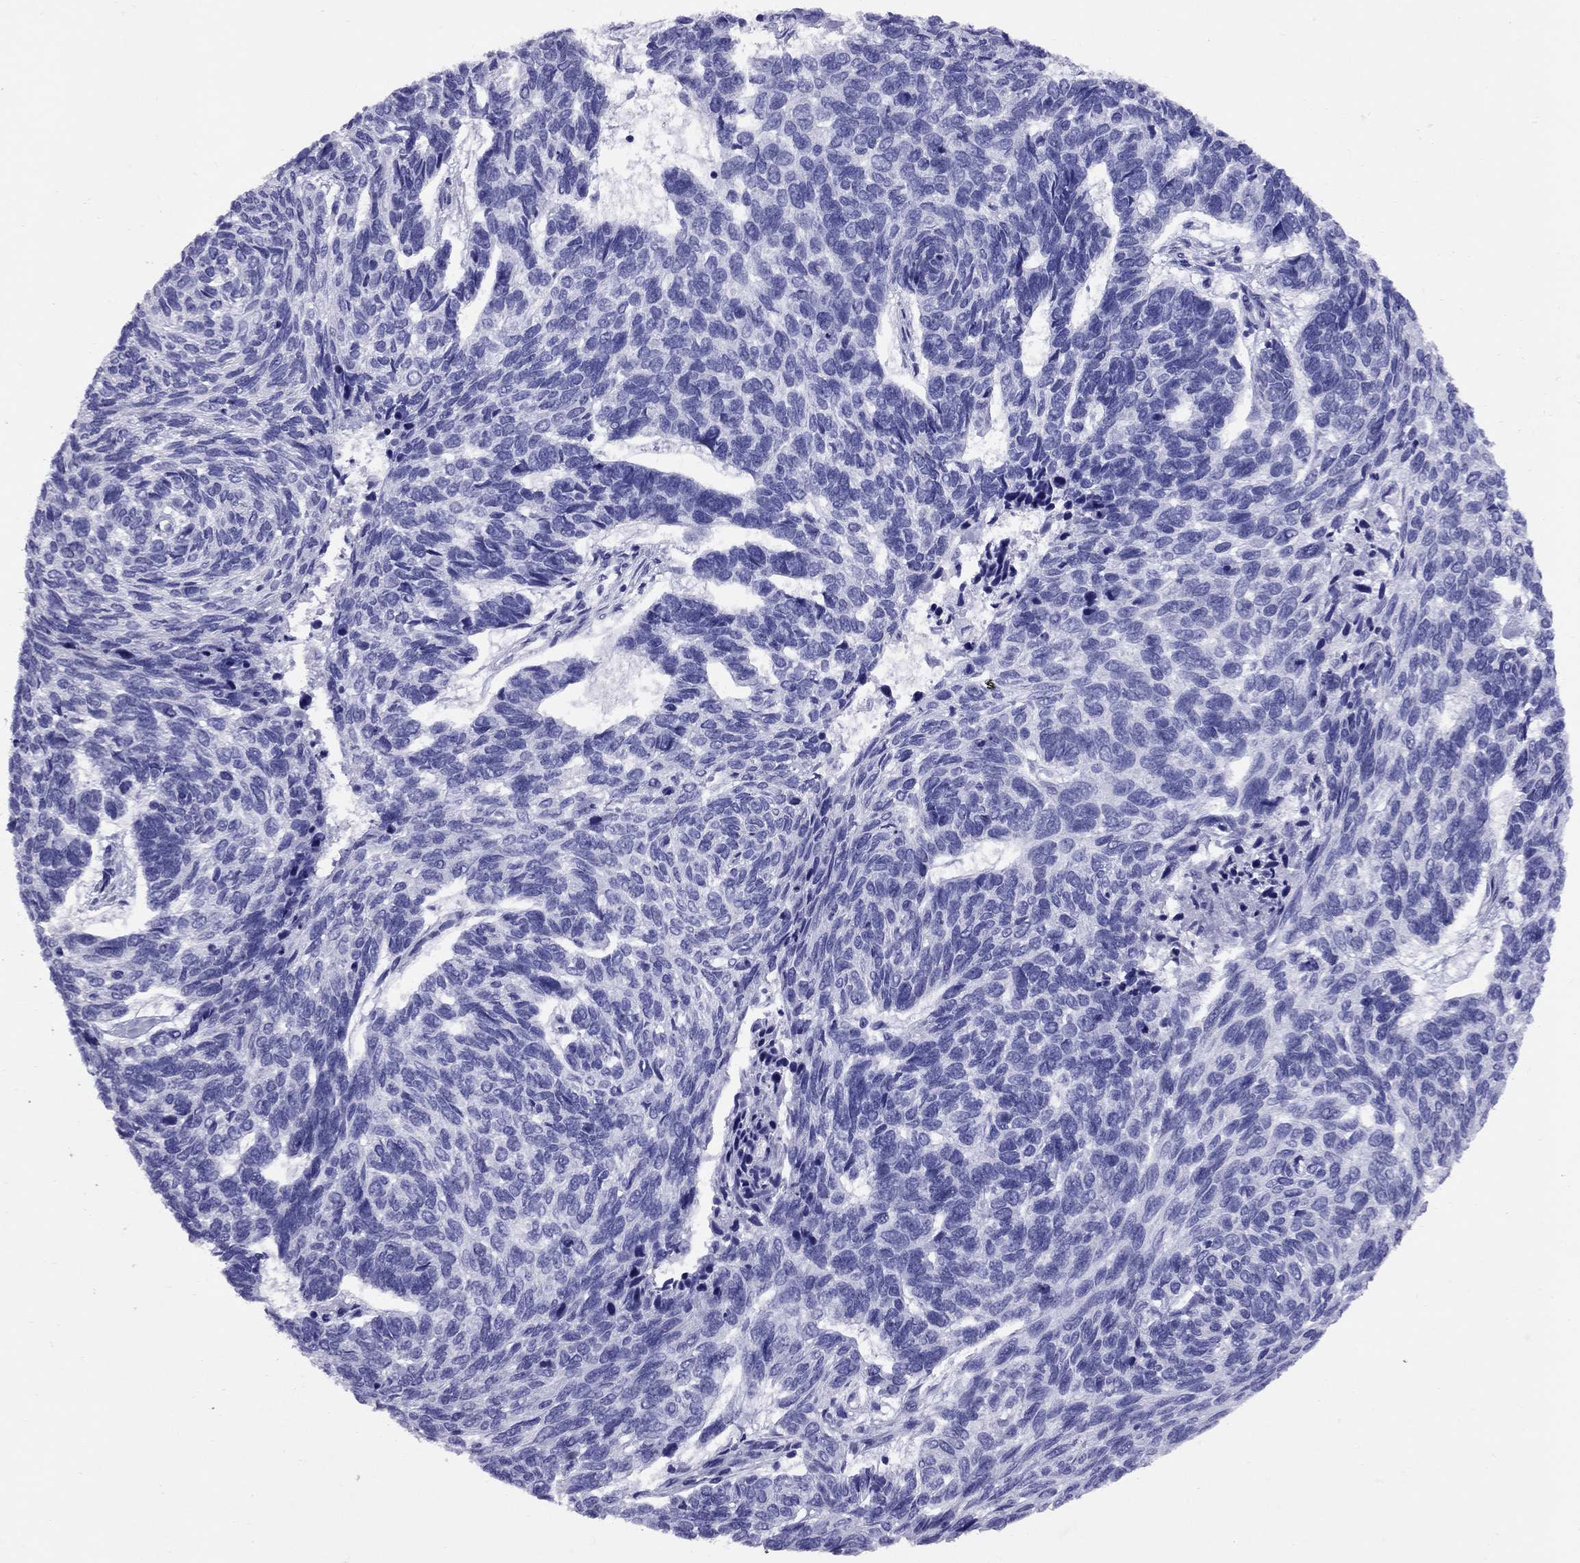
{"staining": {"intensity": "negative", "quantity": "none", "location": "none"}, "tissue": "skin cancer", "cell_type": "Tumor cells", "image_type": "cancer", "snomed": [{"axis": "morphology", "description": "Basal cell carcinoma"}, {"axis": "topography", "description": "Skin"}], "caption": "This is a photomicrograph of IHC staining of skin basal cell carcinoma, which shows no staining in tumor cells.", "gene": "AVPR1B", "patient": {"sex": "female", "age": 65}}